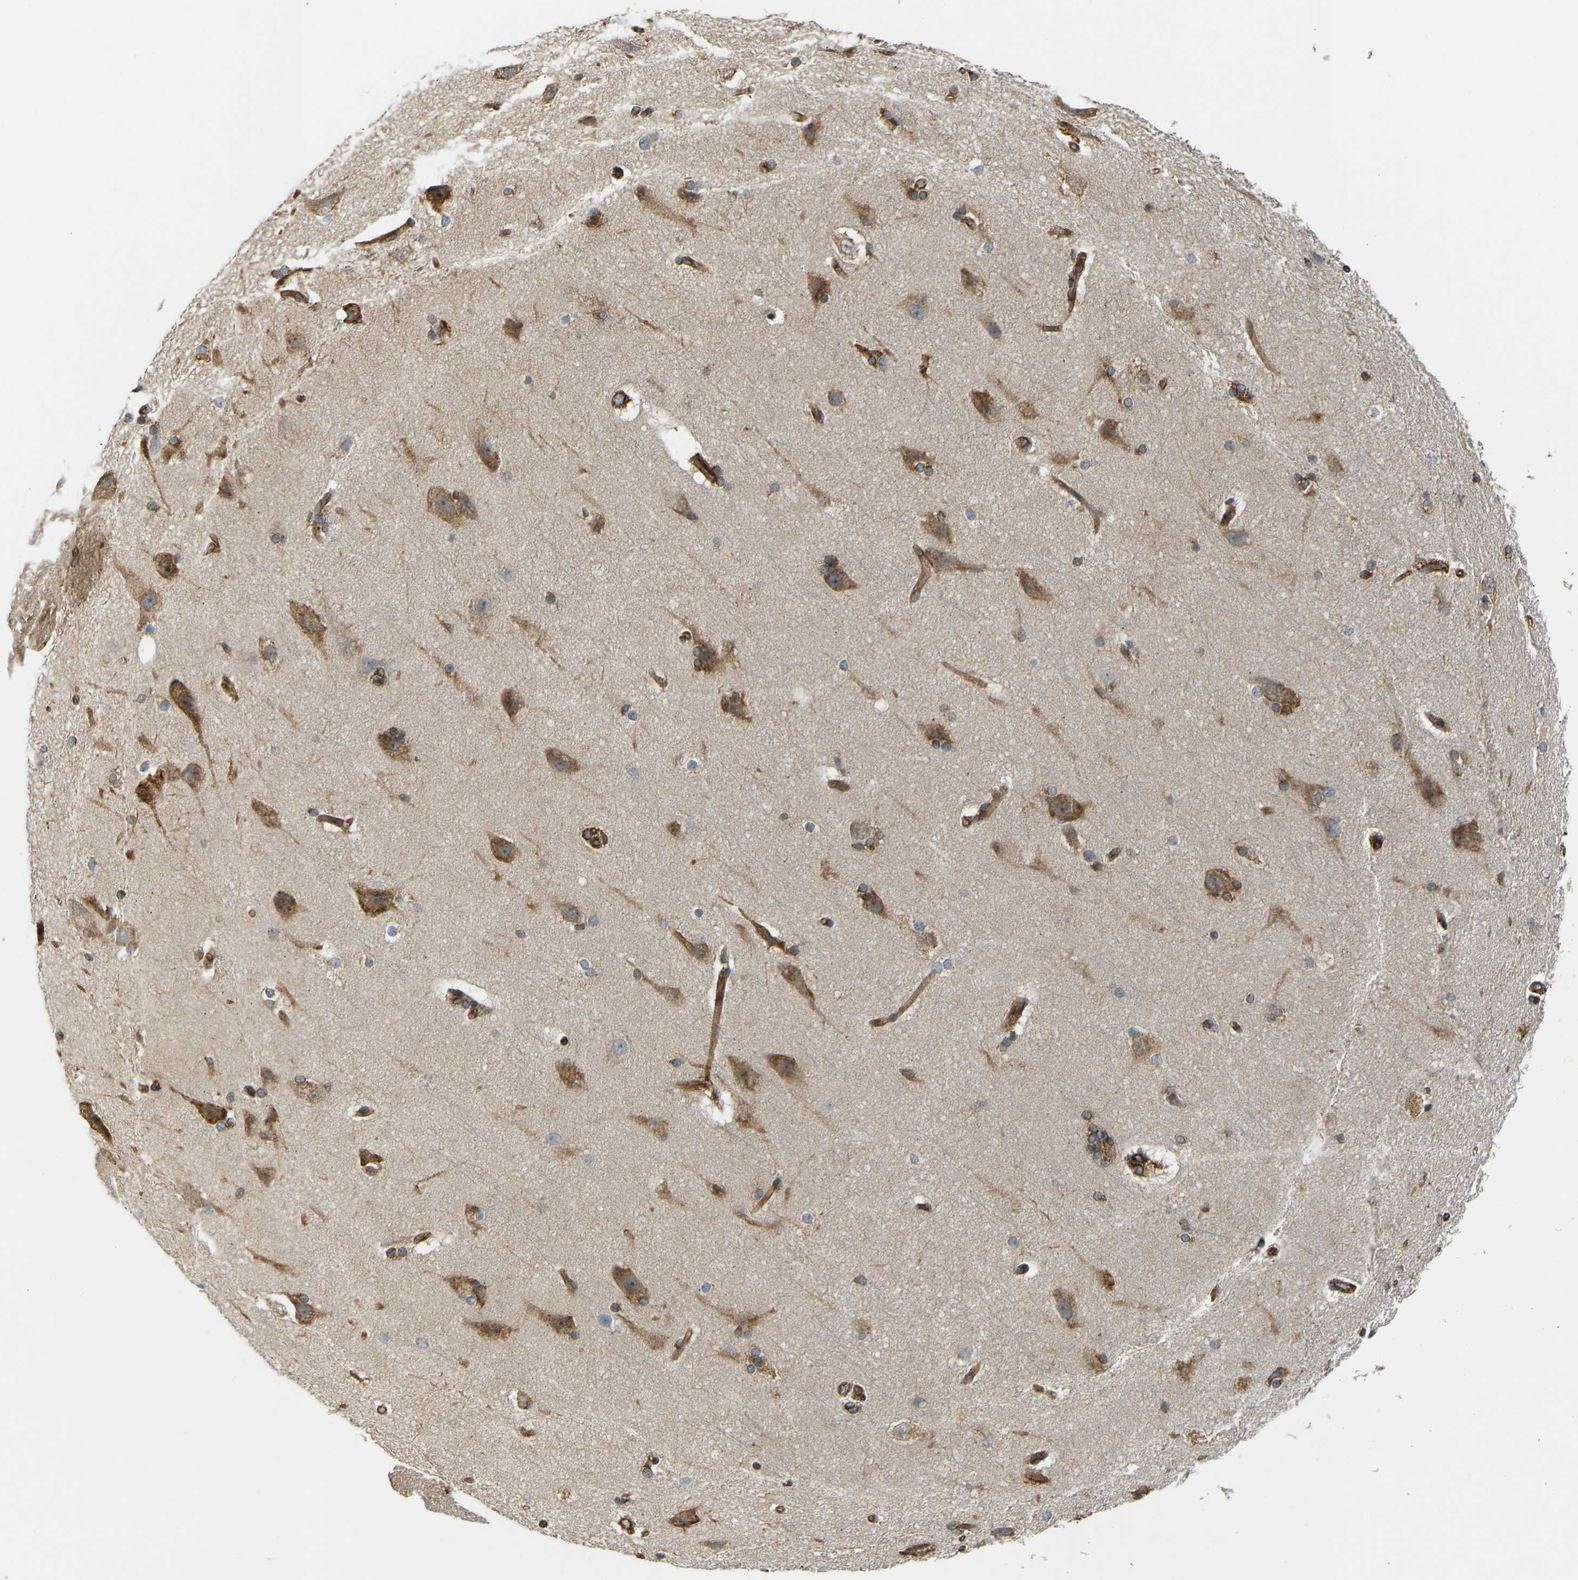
{"staining": {"intensity": "moderate", "quantity": ">75%", "location": "cytoplasmic/membranous"}, "tissue": "cerebral cortex", "cell_type": "Endothelial cells", "image_type": "normal", "snomed": [{"axis": "morphology", "description": "Normal tissue, NOS"}, {"axis": "topography", "description": "Cerebral cortex"}, {"axis": "topography", "description": "Hippocampus"}], "caption": "The micrograph reveals a brown stain indicating the presence of a protein in the cytoplasmic/membranous of endothelial cells in cerebral cortex.", "gene": "BEX3", "patient": {"sex": "female", "age": 19}}